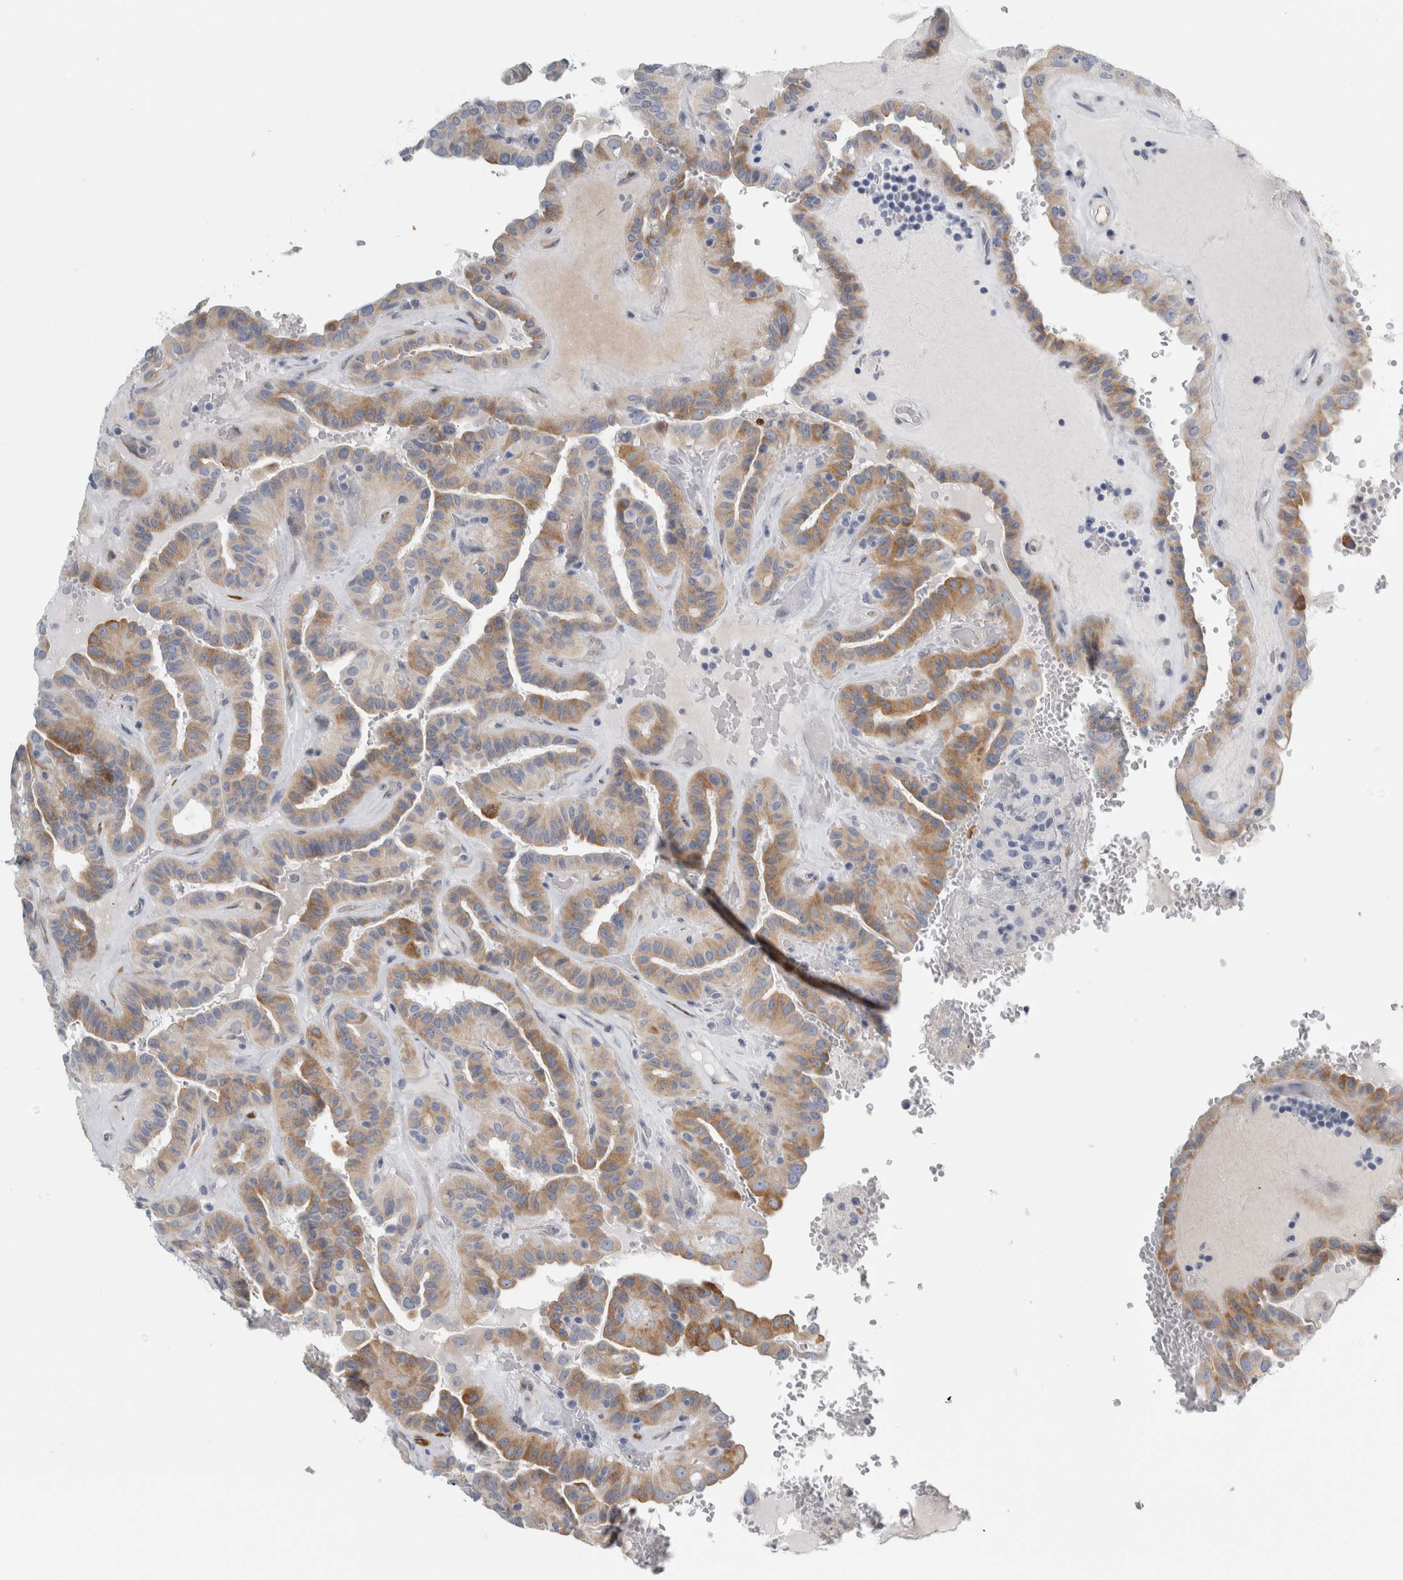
{"staining": {"intensity": "moderate", "quantity": ">75%", "location": "cytoplasmic/membranous"}, "tissue": "thyroid cancer", "cell_type": "Tumor cells", "image_type": "cancer", "snomed": [{"axis": "morphology", "description": "Papillary adenocarcinoma, NOS"}, {"axis": "topography", "description": "Thyroid gland"}], "caption": "Protein analysis of thyroid papillary adenocarcinoma tissue reveals moderate cytoplasmic/membranous positivity in approximately >75% of tumor cells.", "gene": "B3GNT3", "patient": {"sex": "male", "age": 77}}